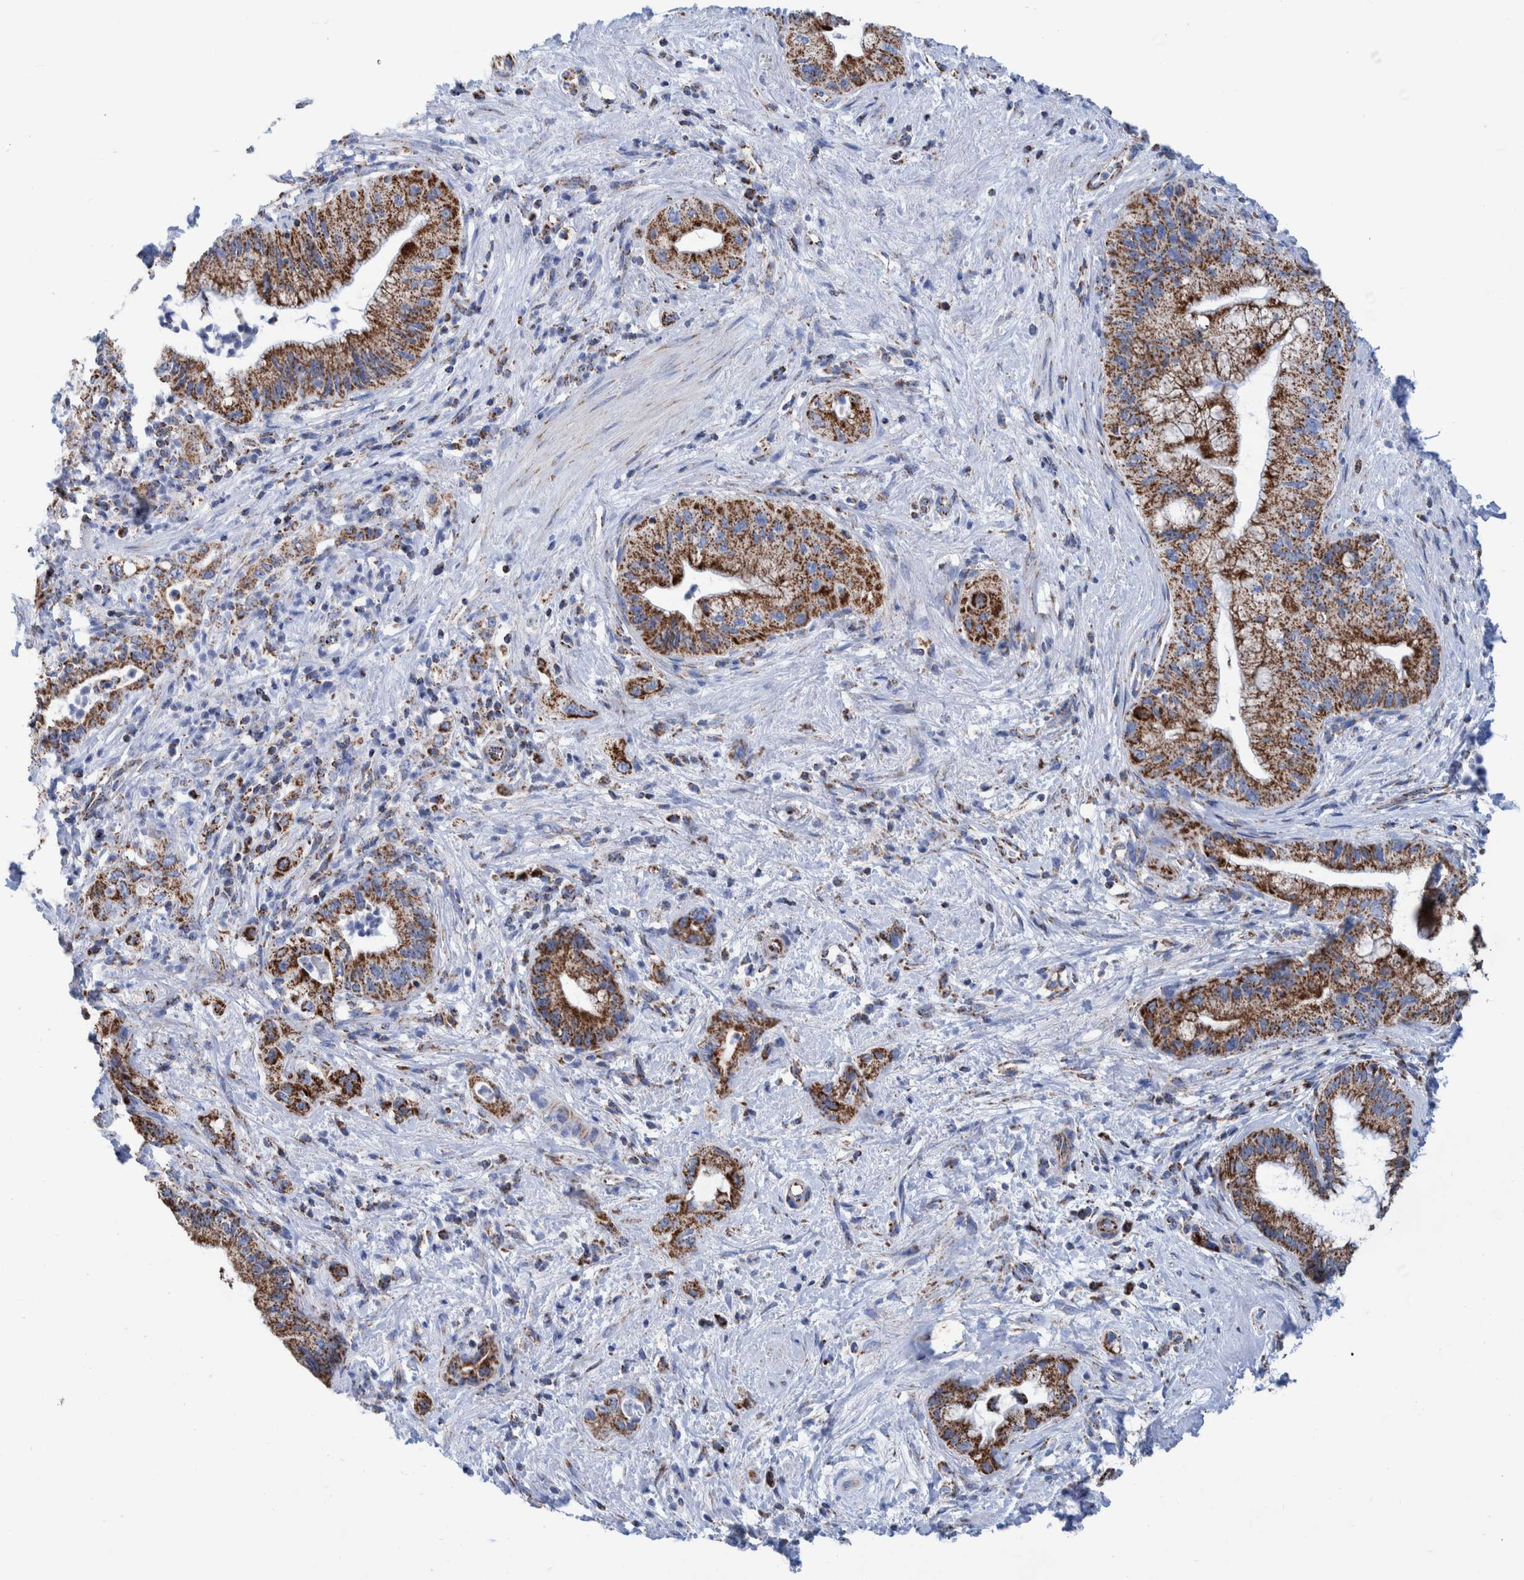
{"staining": {"intensity": "moderate", "quantity": ">75%", "location": "cytoplasmic/membranous"}, "tissue": "pancreatic cancer", "cell_type": "Tumor cells", "image_type": "cancer", "snomed": [{"axis": "morphology", "description": "Adenocarcinoma, NOS"}, {"axis": "topography", "description": "Pancreas"}], "caption": "A high-resolution histopathology image shows immunohistochemistry staining of pancreatic cancer, which demonstrates moderate cytoplasmic/membranous expression in approximately >75% of tumor cells. The protein is shown in brown color, while the nuclei are stained blue.", "gene": "DECR1", "patient": {"sex": "female", "age": 73}}